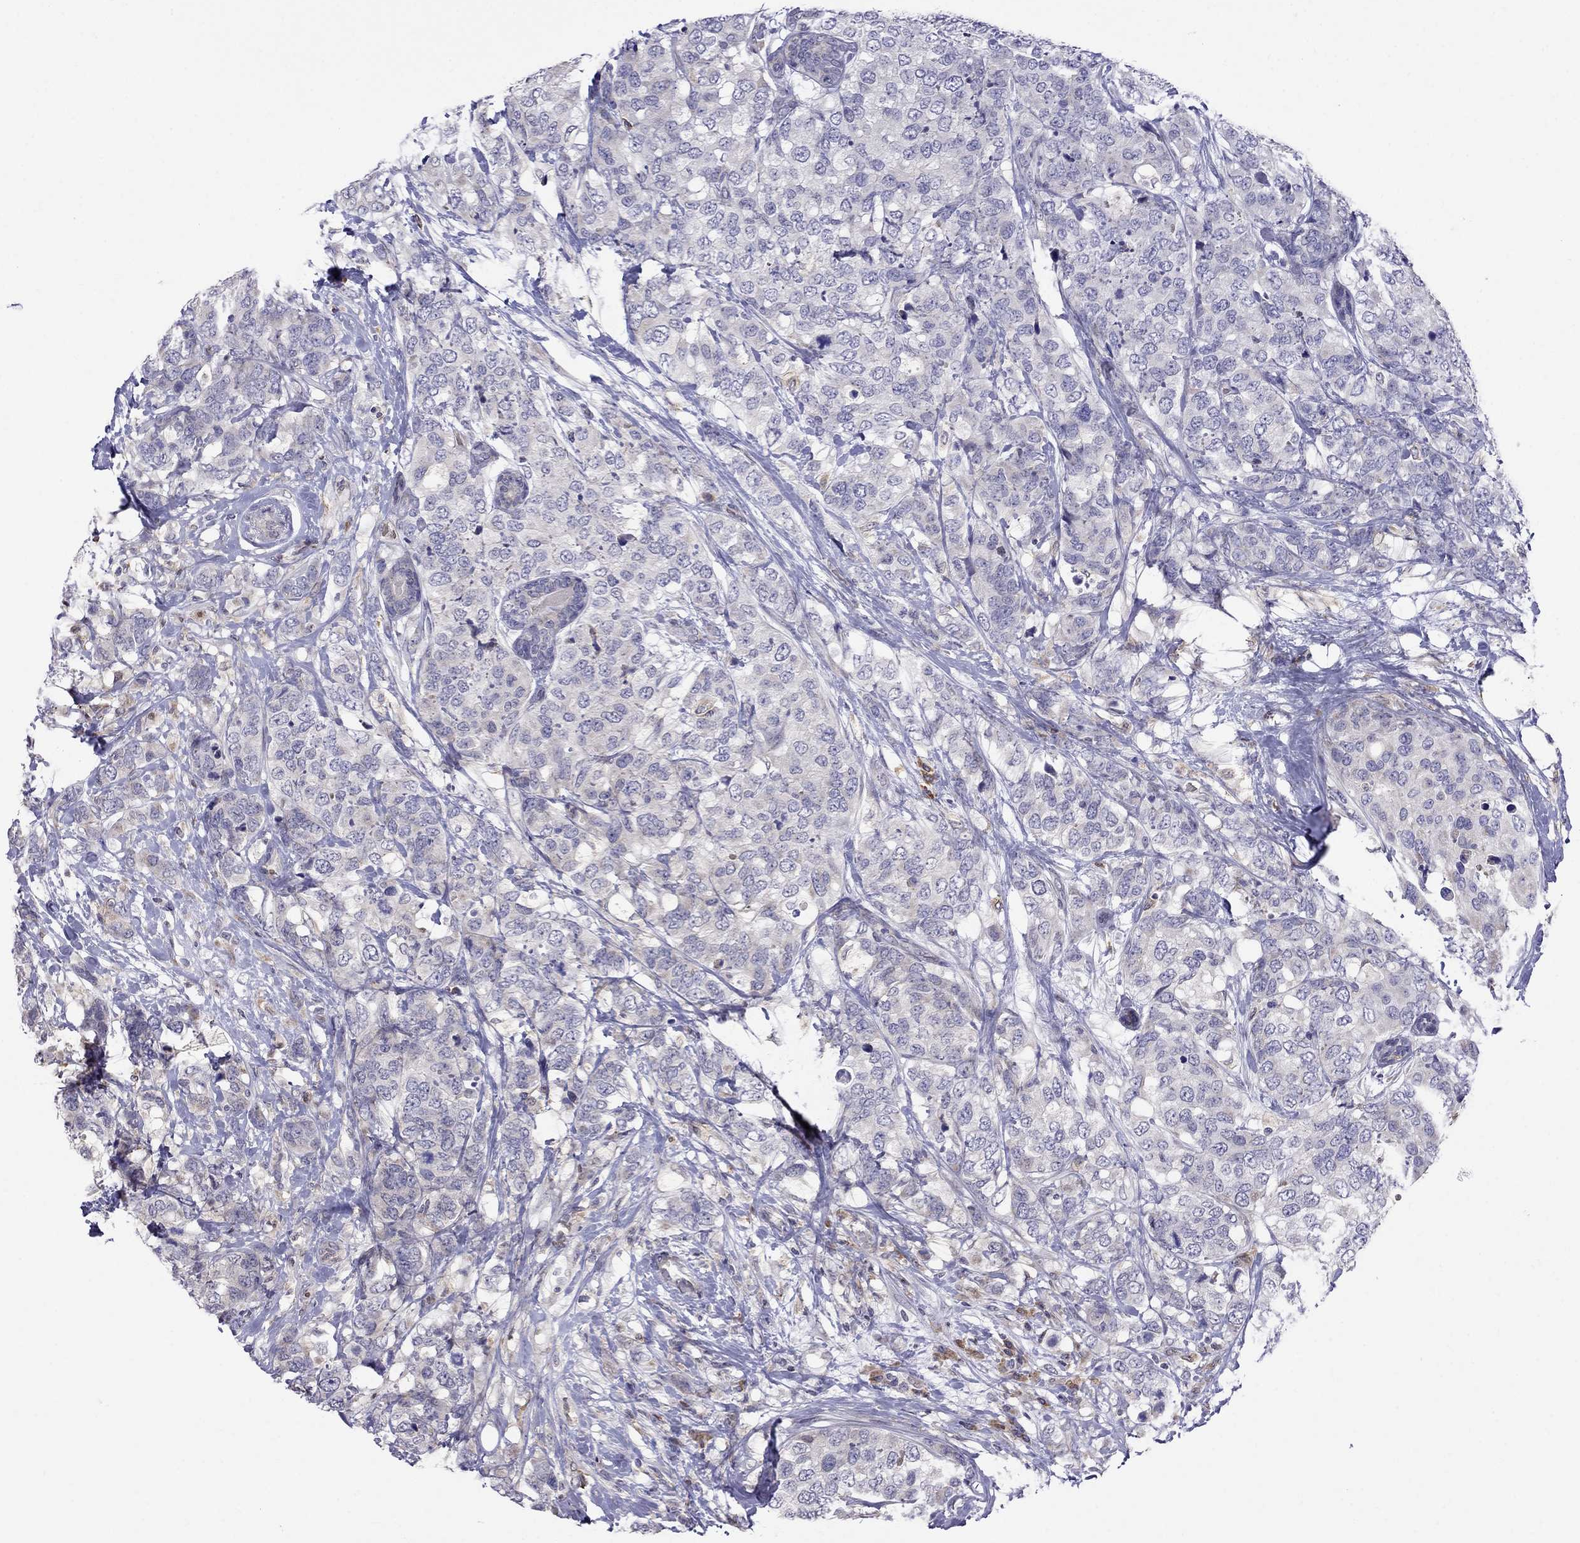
{"staining": {"intensity": "negative", "quantity": "none", "location": "none"}, "tissue": "breast cancer", "cell_type": "Tumor cells", "image_type": "cancer", "snomed": [{"axis": "morphology", "description": "Lobular carcinoma"}, {"axis": "topography", "description": "Breast"}], "caption": "An IHC photomicrograph of breast cancer (lobular carcinoma) is shown. There is no staining in tumor cells of breast cancer (lobular carcinoma). (Brightfield microscopy of DAB immunohistochemistry (IHC) at high magnification).", "gene": "ADAM28", "patient": {"sex": "female", "age": 59}}